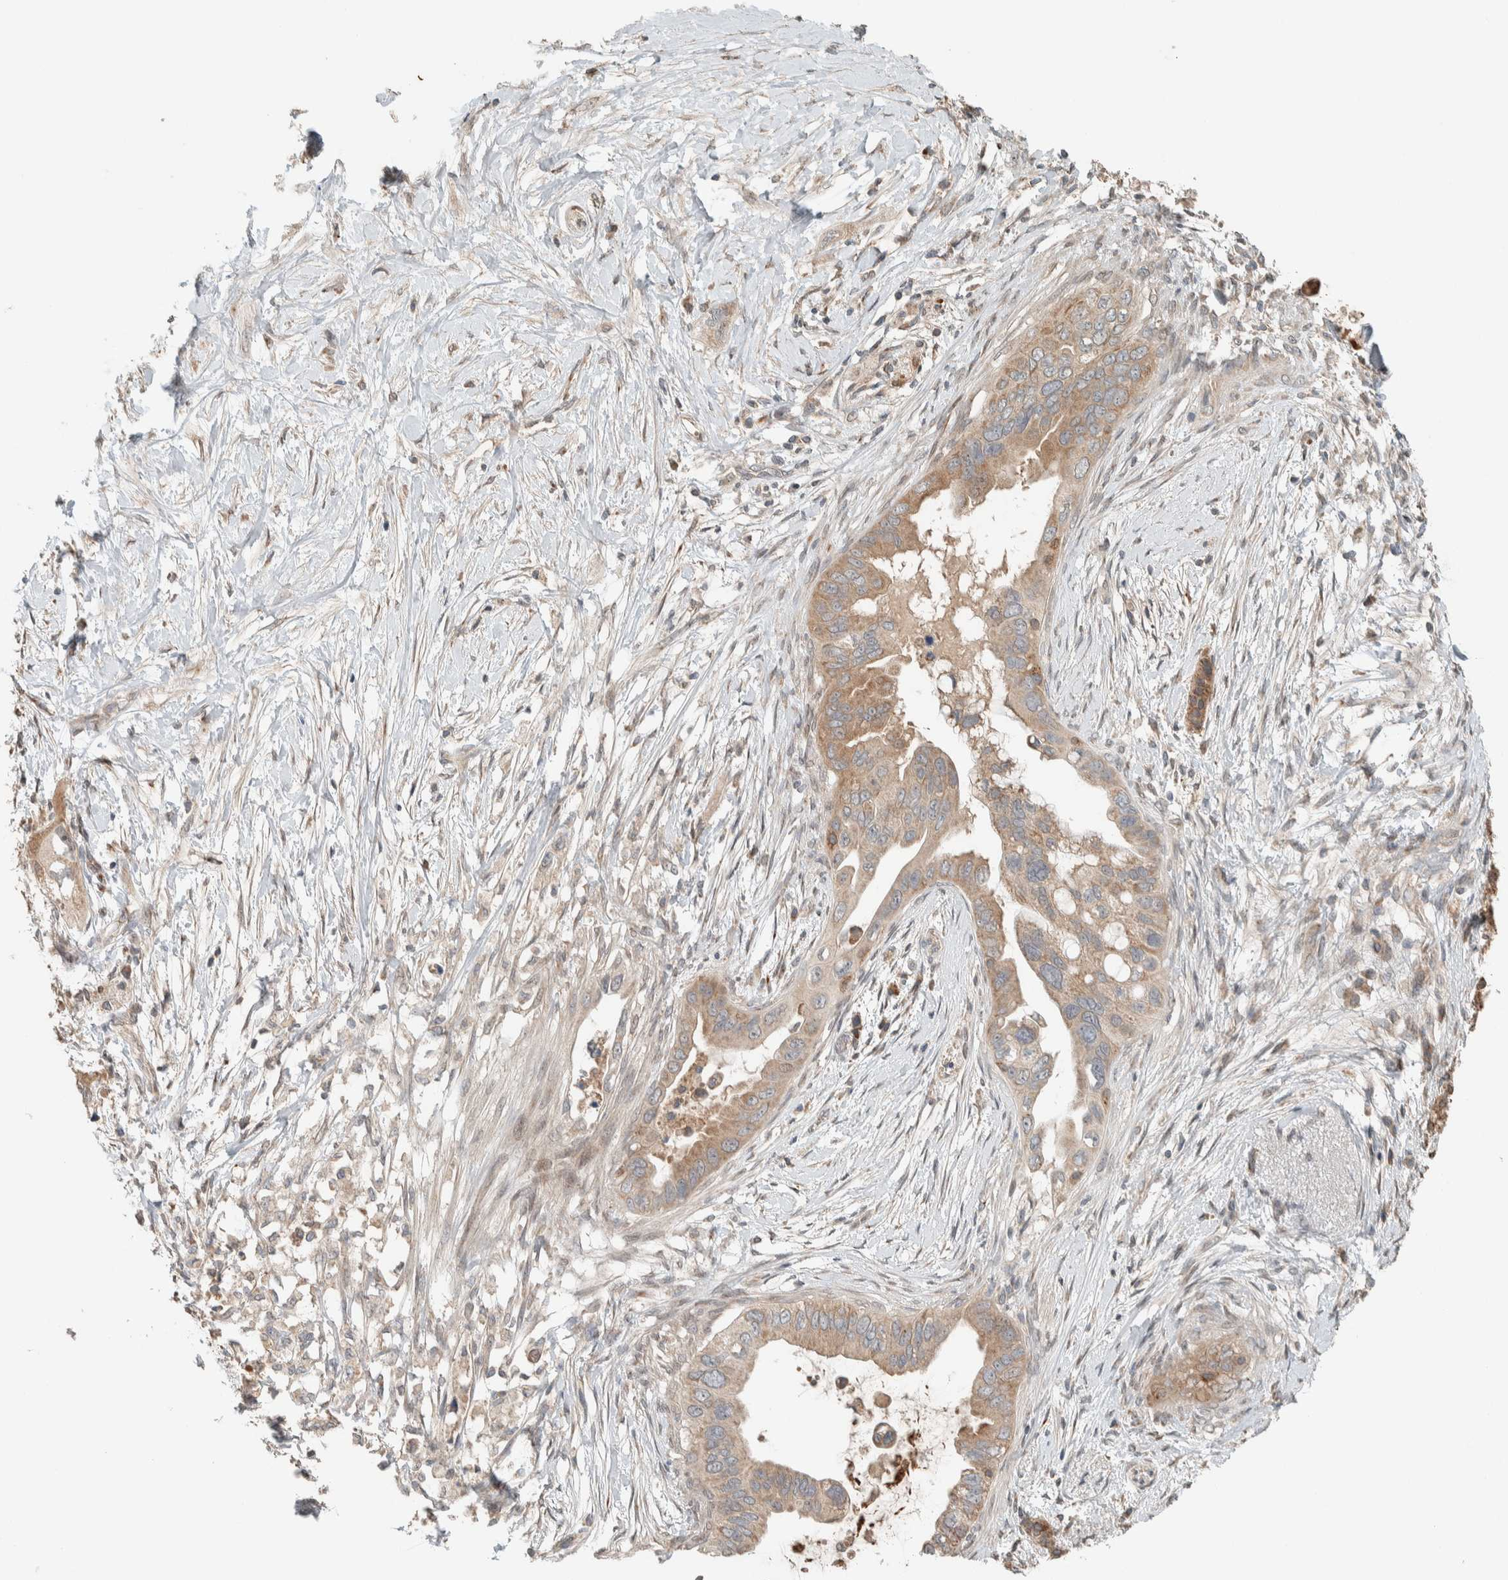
{"staining": {"intensity": "moderate", "quantity": ">75%", "location": "cytoplasmic/membranous"}, "tissue": "pancreatic cancer", "cell_type": "Tumor cells", "image_type": "cancer", "snomed": [{"axis": "morphology", "description": "Adenocarcinoma, NOS"}, {"axis": "topography", "description": "Pancreas"}], "caption": "About >75% of tumor cells in human pancreatic adenocarcinoma demonstrate moderate cytoplasmic/membranous protein staining as visualized by brown immunohistochemical staining.", "gene": "NBR1", "patient": {"sex": "female", "age": 56}}